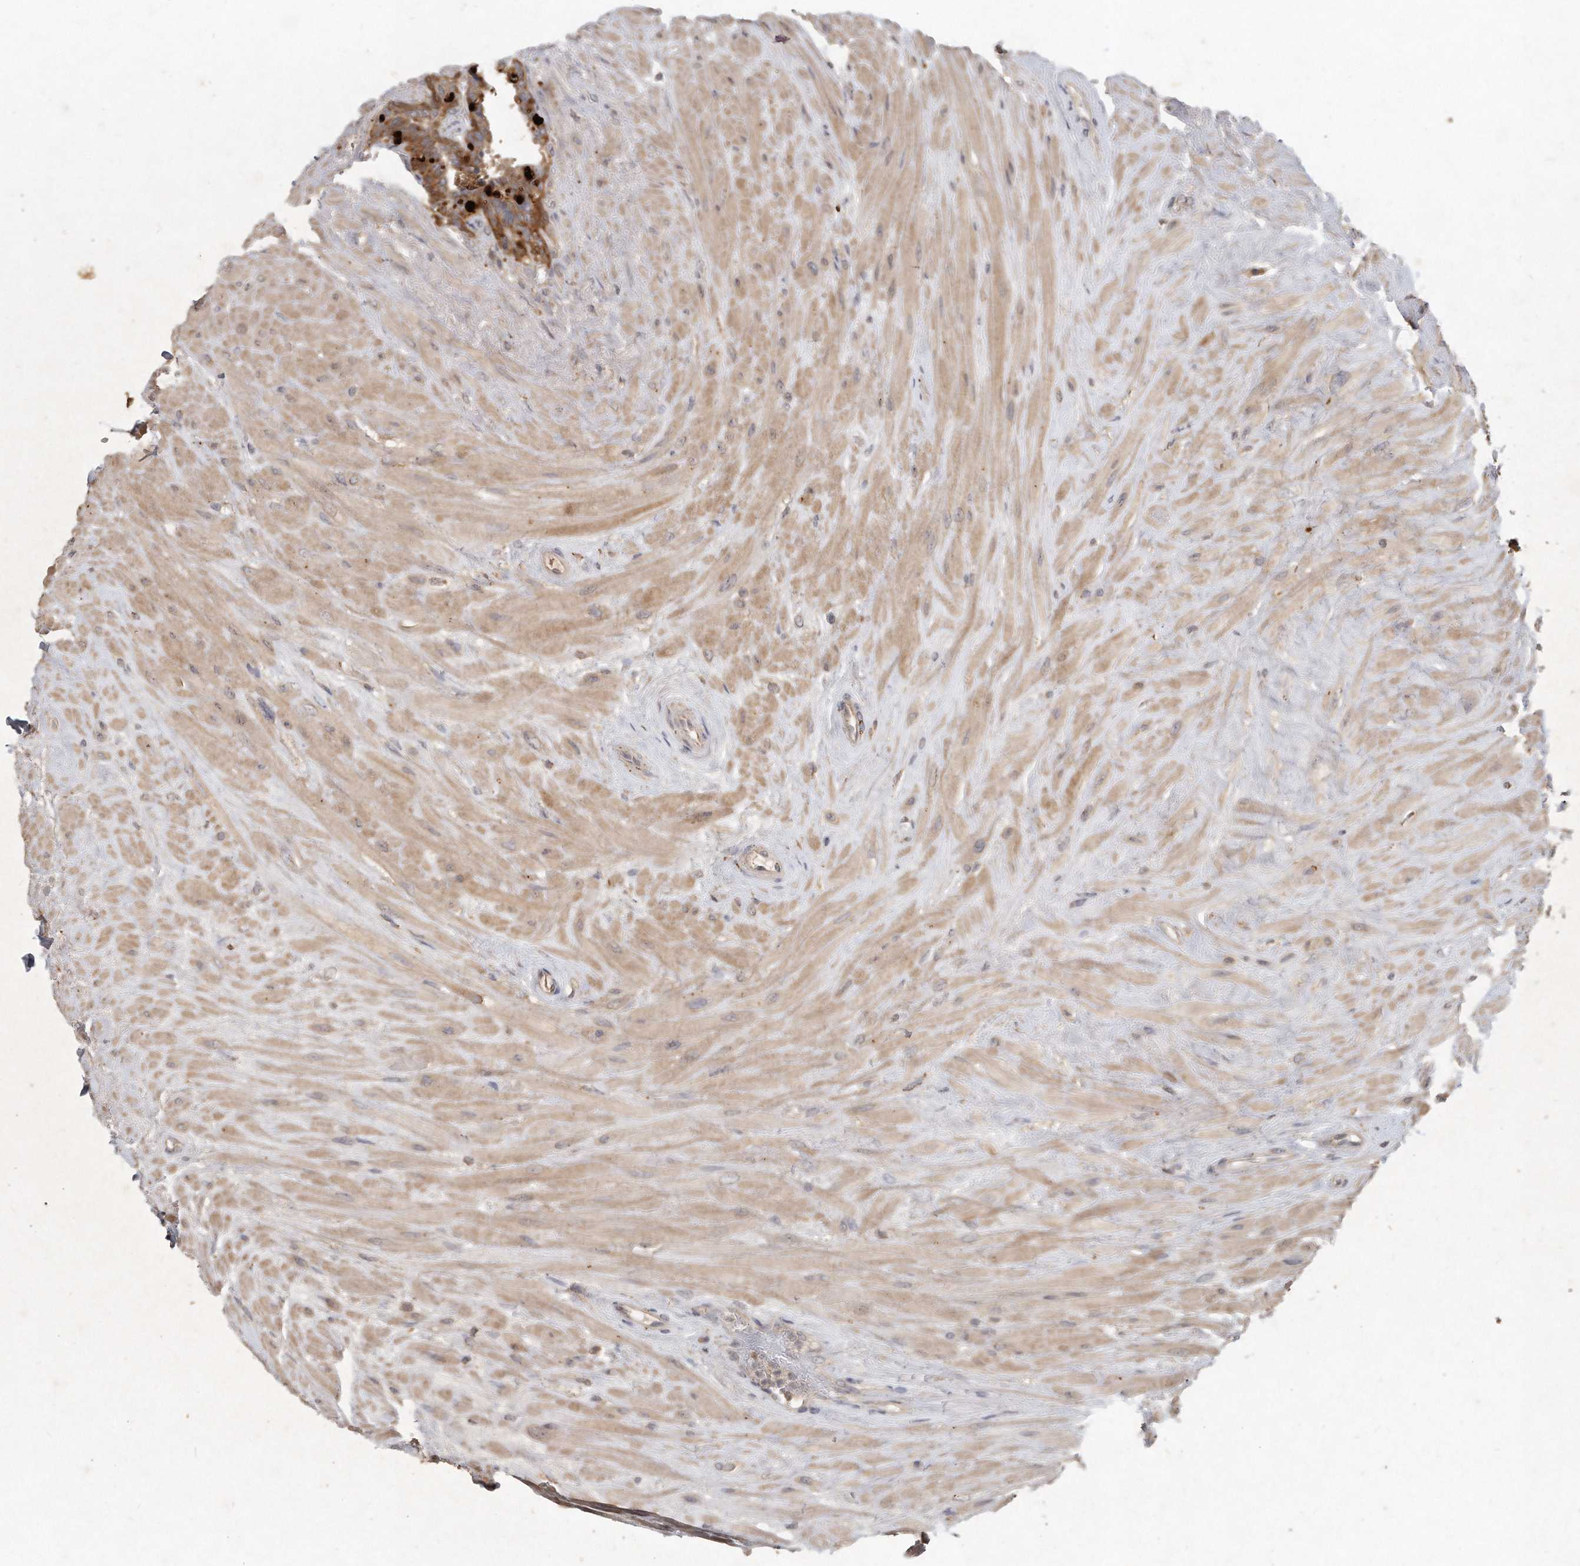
{"staining": {"intensity": "moderate", "quantity": ">75%", "location": "cytoplasmic/membranous"}, "tissue": "seminal vesicle", "cell_type": "Glandular cells", "image_type": "normal", "snomed": [{"axis": "morphology", "description": "Normal tissue, NOS"}, {"axis": "topography", "description": "Seminal veicle"}], "caption": "Protein staining of unremarkable seminal vesicle demonstrates moderate cytoplasmic/membranous expression in approximately >75% of glandular cells.", "gene": "LGALS8", "patient": {"sex": "male", "age": 80}}